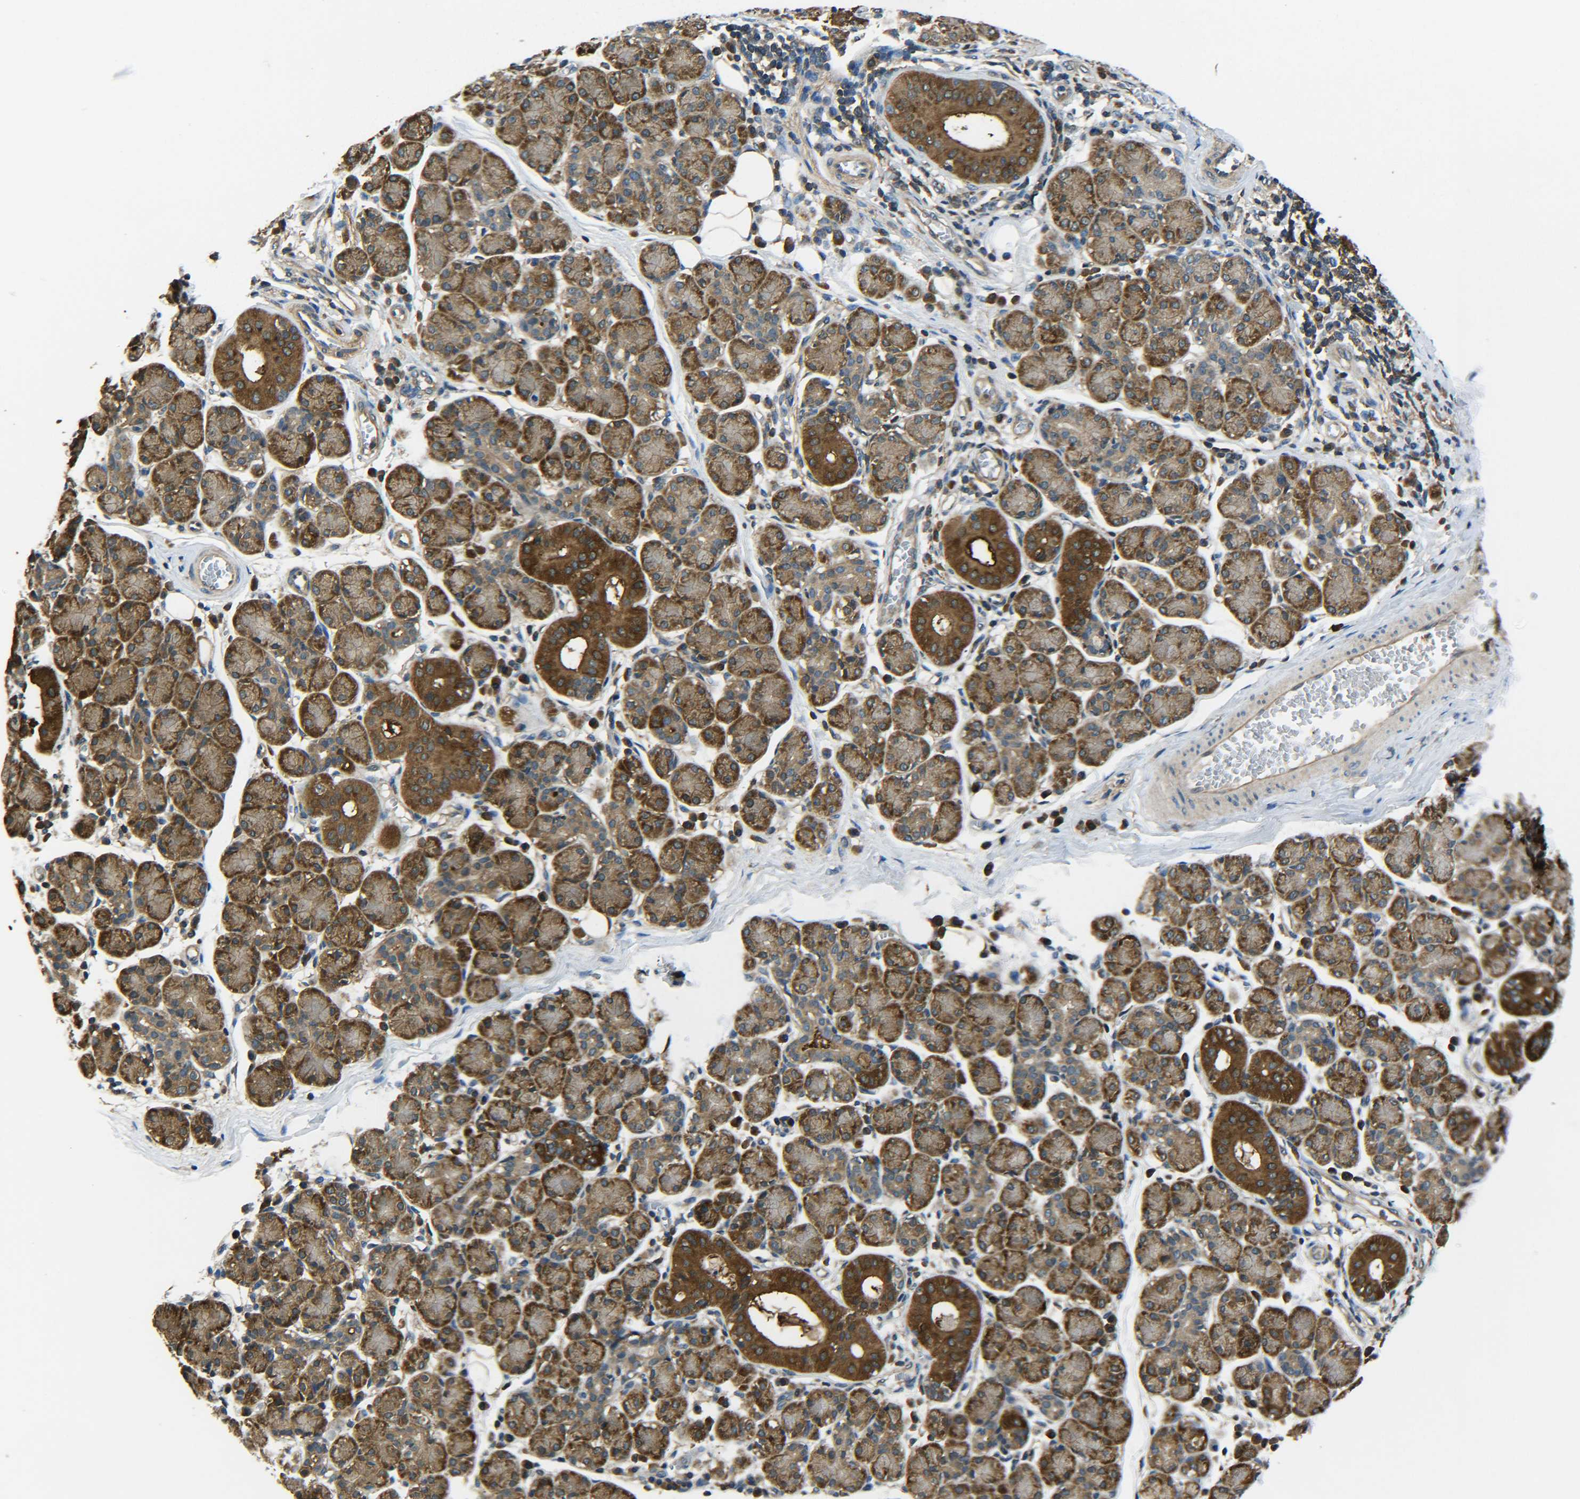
{"staining": {"intensity": "strong", "quantity": ">75%", "location": "cytoplasmic/membranous"}, "tissue": "salivary gland", "cell_type": "Glandular cells", "image_type": "normal", "snomed": [{"axis": "morphology", "description": "Normal tissue, NOS"}, {"axis": "morphology", "description": "Inflammation, NOS"}, {"axis": "topography", "description": "Lymph node"}, {"axis": "topography", "description": "Salivary gland"}], "caption": "Strong cytoplasmic/membranous protein staining is seen in approximately >75% of glandular cells in salivary gland.", "gene": "PREB", "patient": {"sex": "male", "age": 3}}